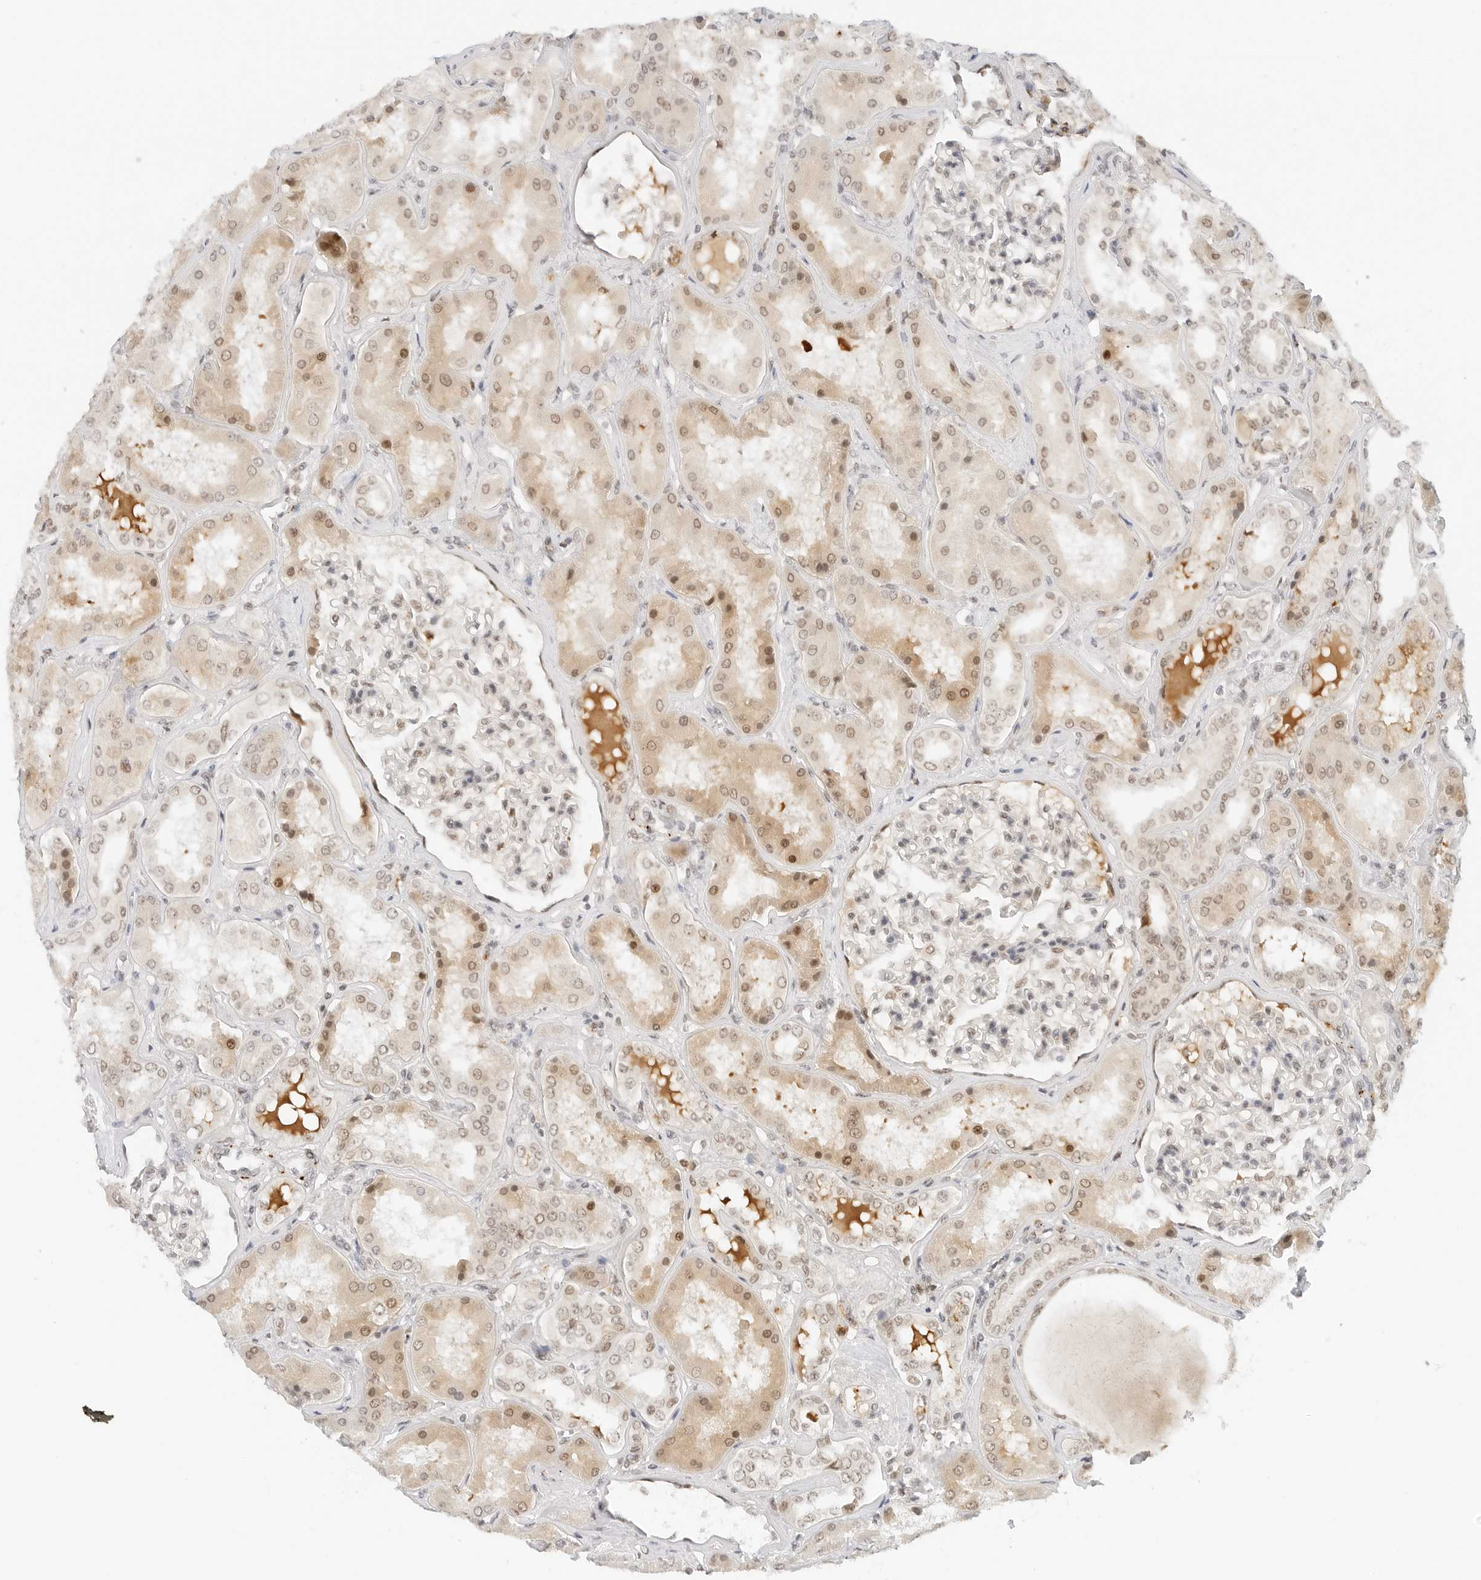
{"staining": {"intensity": "weak", "quantity": "25%-75%", "location": "nuclear"}, "tissue": "kidney", "cell_type": "Cells in glomeruli", "image_type": "normal", "snomed": [{"axis": "morphology", "description": "Normal tissue, NOS"}, {"axis": "topography", "description": "Kidney"}], "caption": "Immunohistochemical staining of benign kidney exhibits weak nuclear protein expression in approximately 25%-75% of cells in glomeruli.", "gene": "NEO1", "patient": {"sex": "female", "age": 56}}